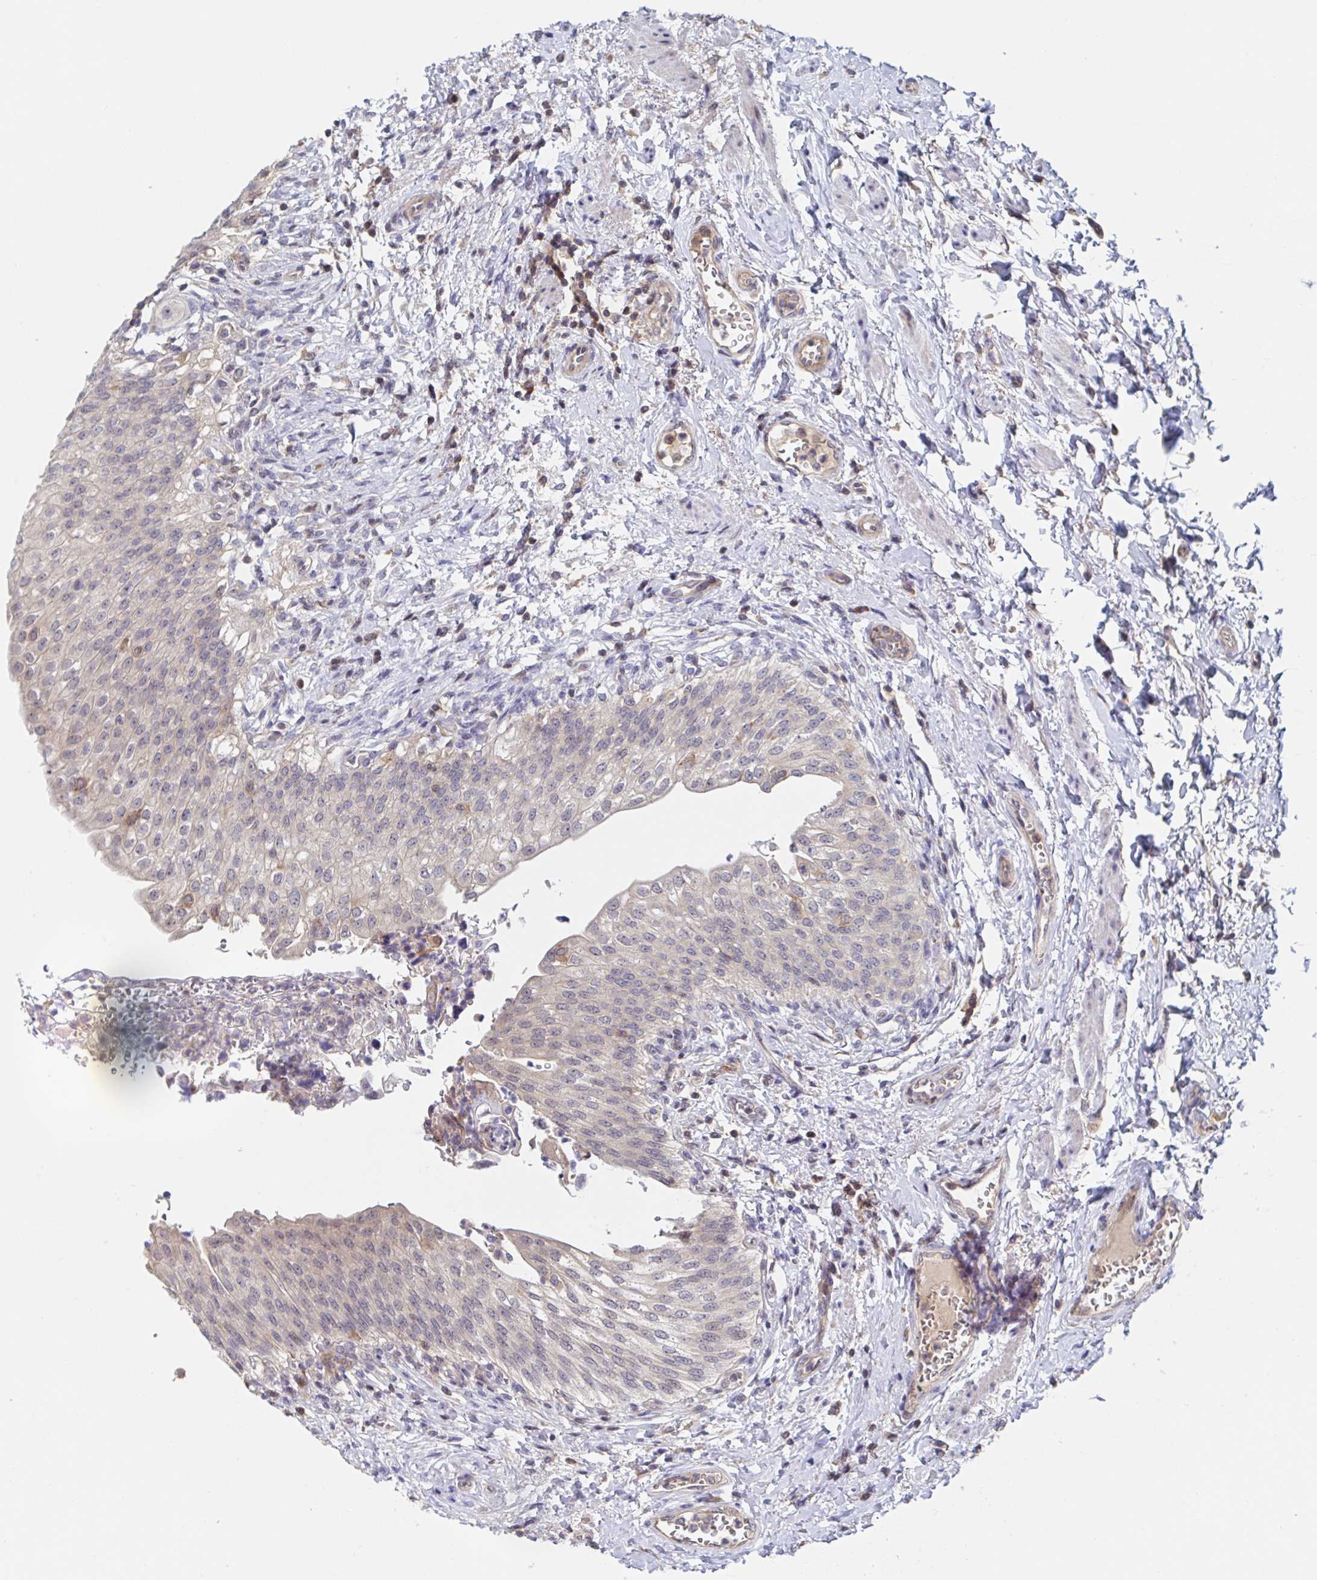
{"staining": {"intensity": "weak", "quantity": "25%-75%", "location": "cytoplasmic/membranous"}, "tissue": "urinary bladder", "cell_type": "Urothelial cells", "image_type": "normal", "snomed": [{"axis": "morphology", "description": "Normal tissue, NOS"}, {"axis": "topography", "description": "Urinary bladder"}, {"axis": "topography", "description": "Peripheral nerve tissue"}], "caption": "Protein expression analysis of benign human urinary bladder reveals weak cytoplasmic/membranous expression in approximately 25%-75% of urothelial cells. (IHC, brightfield microscopy, high magnification).", "gene": "DHRS12", "patient": {"sex": "female", "age": 60}}